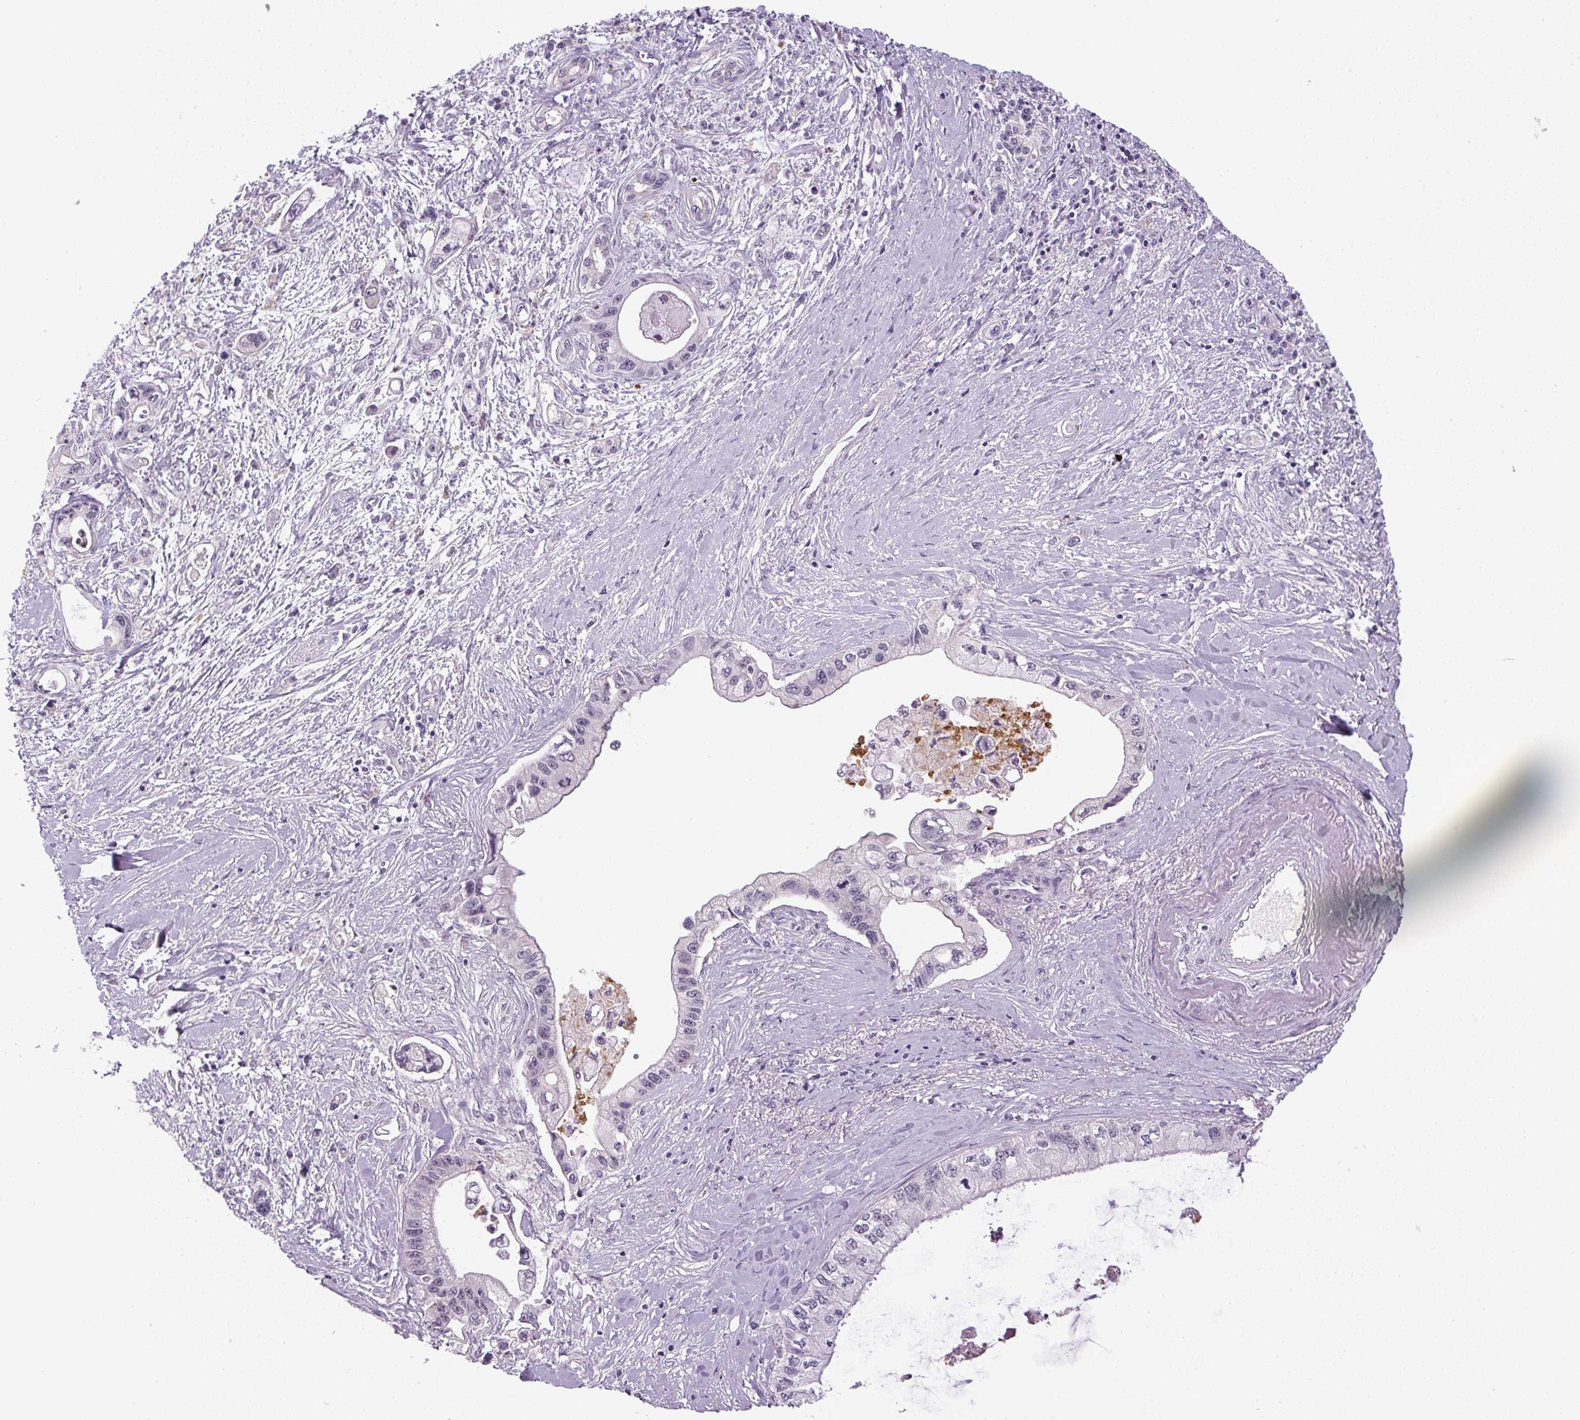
{"staining": {"intensity": "negative", "quantity": "none", "location": "none"}, "tissue": "pancreatic cancer", "cell_type": "Tumor cells", "image_type": "cancer", "snomed": [{"axis": "morphology", "description": "Adenocarcinoma, NOS"}, {"axis": "topography", "description": "Pancreas"}], "caption": "Photomicrograph shows no significant protein staining in tumor cells of pancreatic cancer. Nuclei are stained in blue.", "gene": "SGF29", "patient": {"sex": "male", "age": 61}}